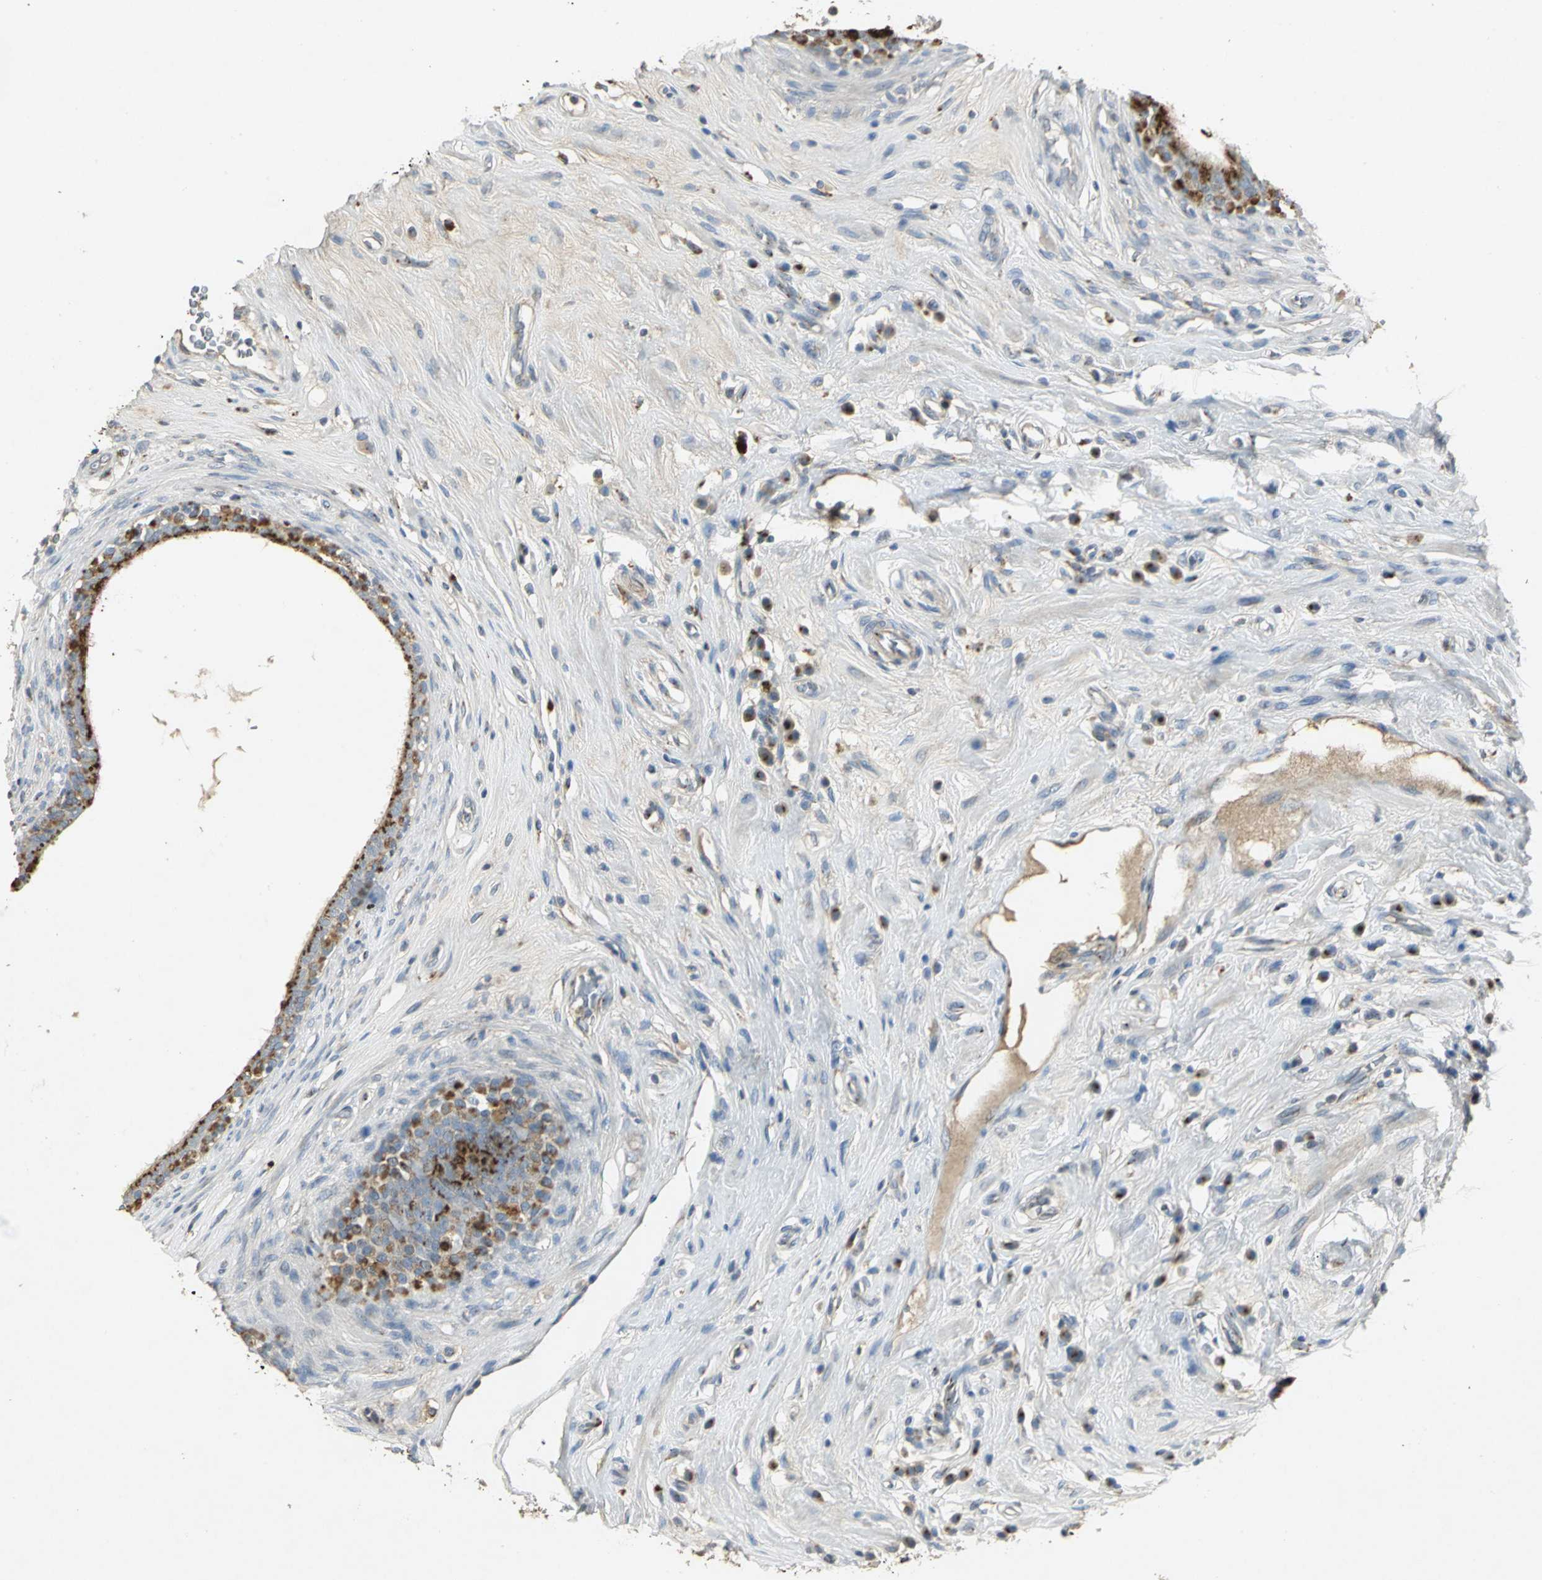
{"staining": {"intensity": "strong", "quantity": ">75%", "location": "cytoplasmic/membranous"}, "tissue": "epididymis", "cell_type": "Glandular cells", "image_type": "normal", "snomed": [{"axis": "morphology", "description": "Normal tissue, NOS"}, {"axis": "morphology", "description": "Inflammation, NOS"}, {"axis": "topography", "description": "Epididymis"}], "caption": "Strong cytoplasmic/membranous expression for a protein is appreciated in about >75% of glandular cells of normal epididymis using IHC.", "gene": "TM9SF2", "patient": {"sex": "male", "age": 84}}